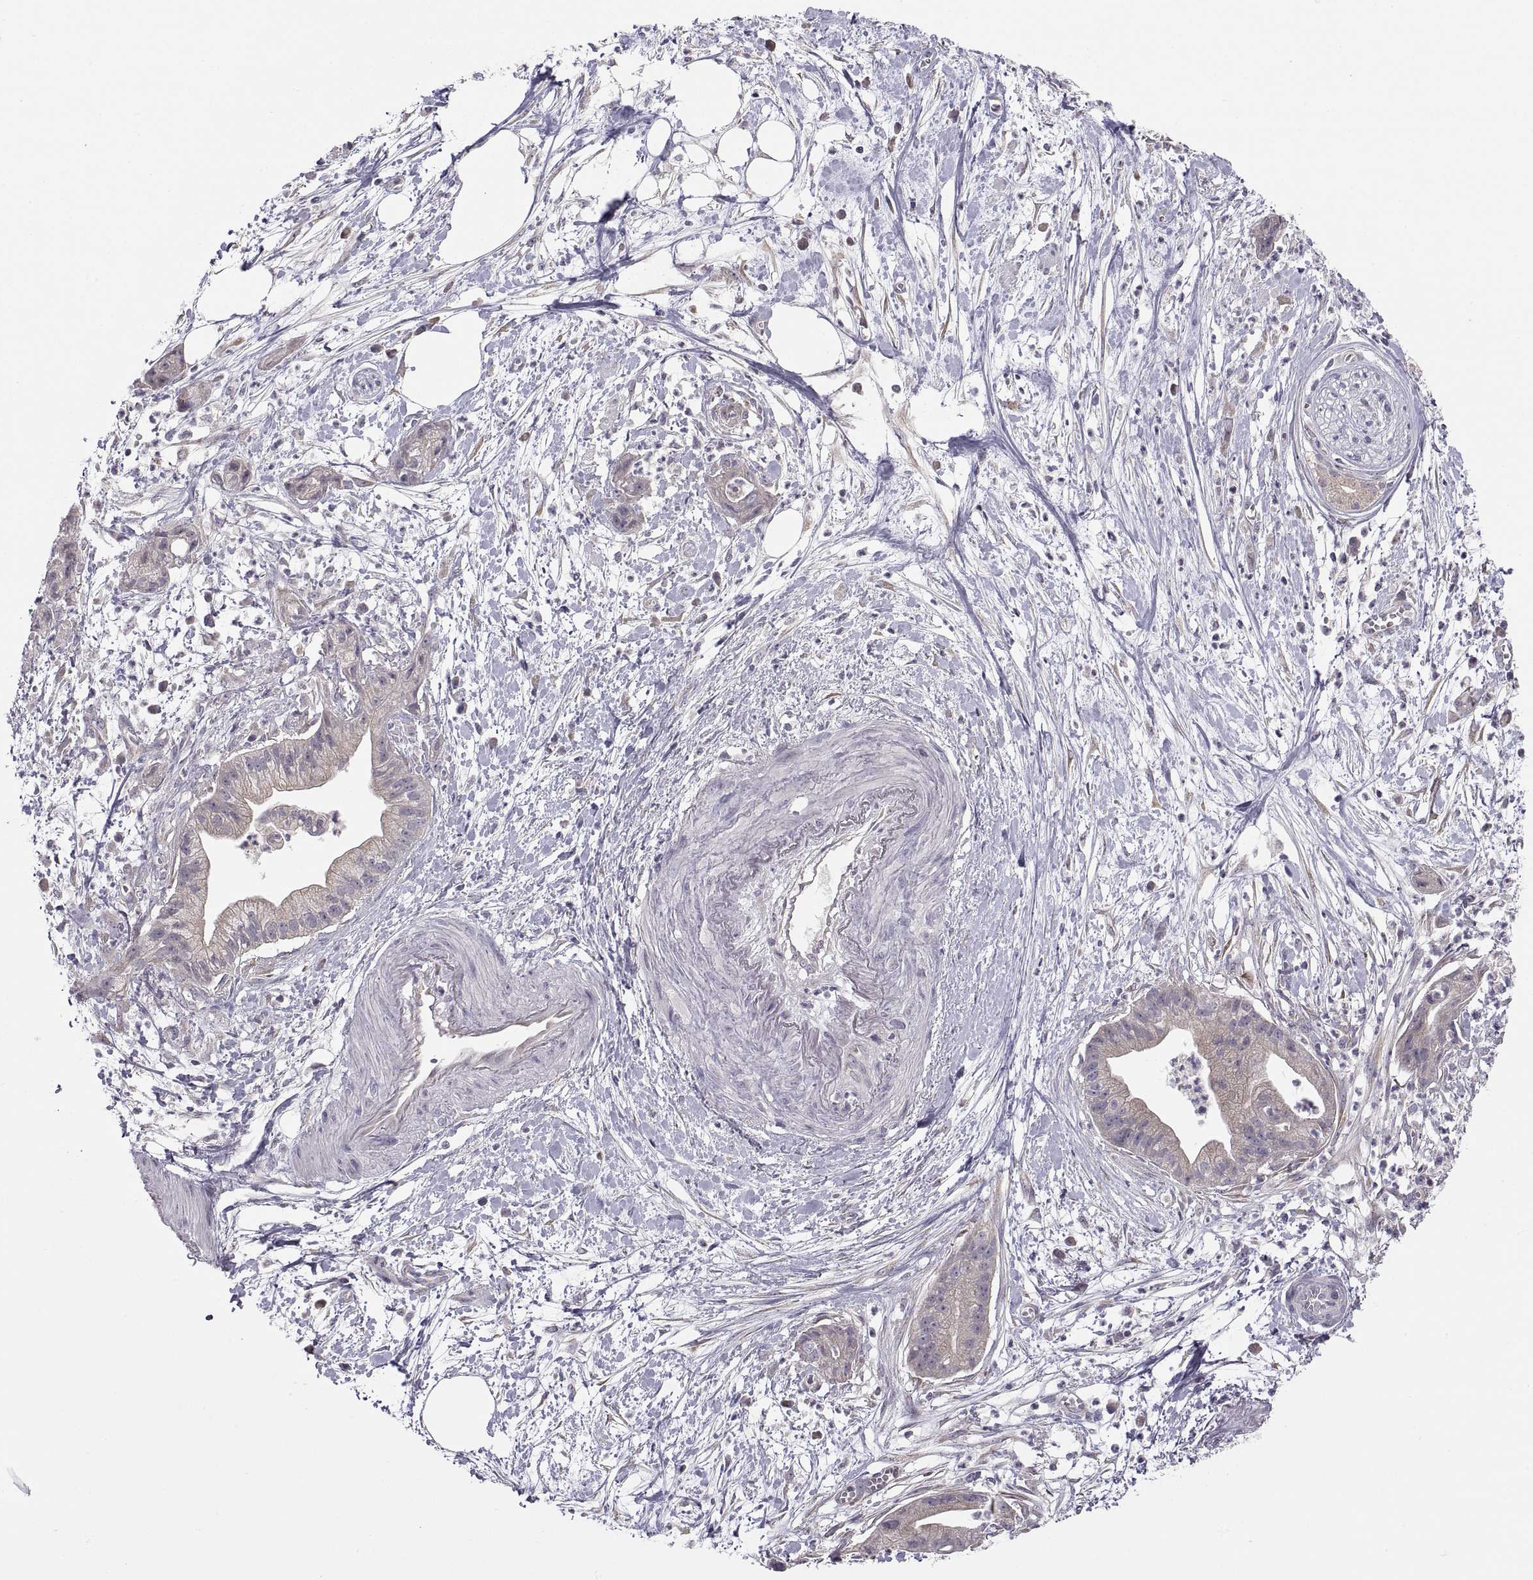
{"staining": {"intensity": "weak", "quantity": ">75%", "location": "cytoplasmic/membranous"}, "tissue": "pancreatic cancer", "cell_type": "Tumor cells", "image_type": "cancer", "snomed": [{"axis": "morphology", "description": "Normal tissue, NOS"}, {"axis": "morphology", "description": "Adenocarcinoma, NOS"}, {"axis": "topography", "description": "Lymph node"}, {"axis": "topography", "description": "Pancreas"}], "caption": "Tumor cells display low levels of weak cytoplasmic/membranous staining in about >75% of cells in pancreatic cancer (adenocarcinoma).", "gene": "ACSBG2", "patient": {"sex": "female", "age": 58}}